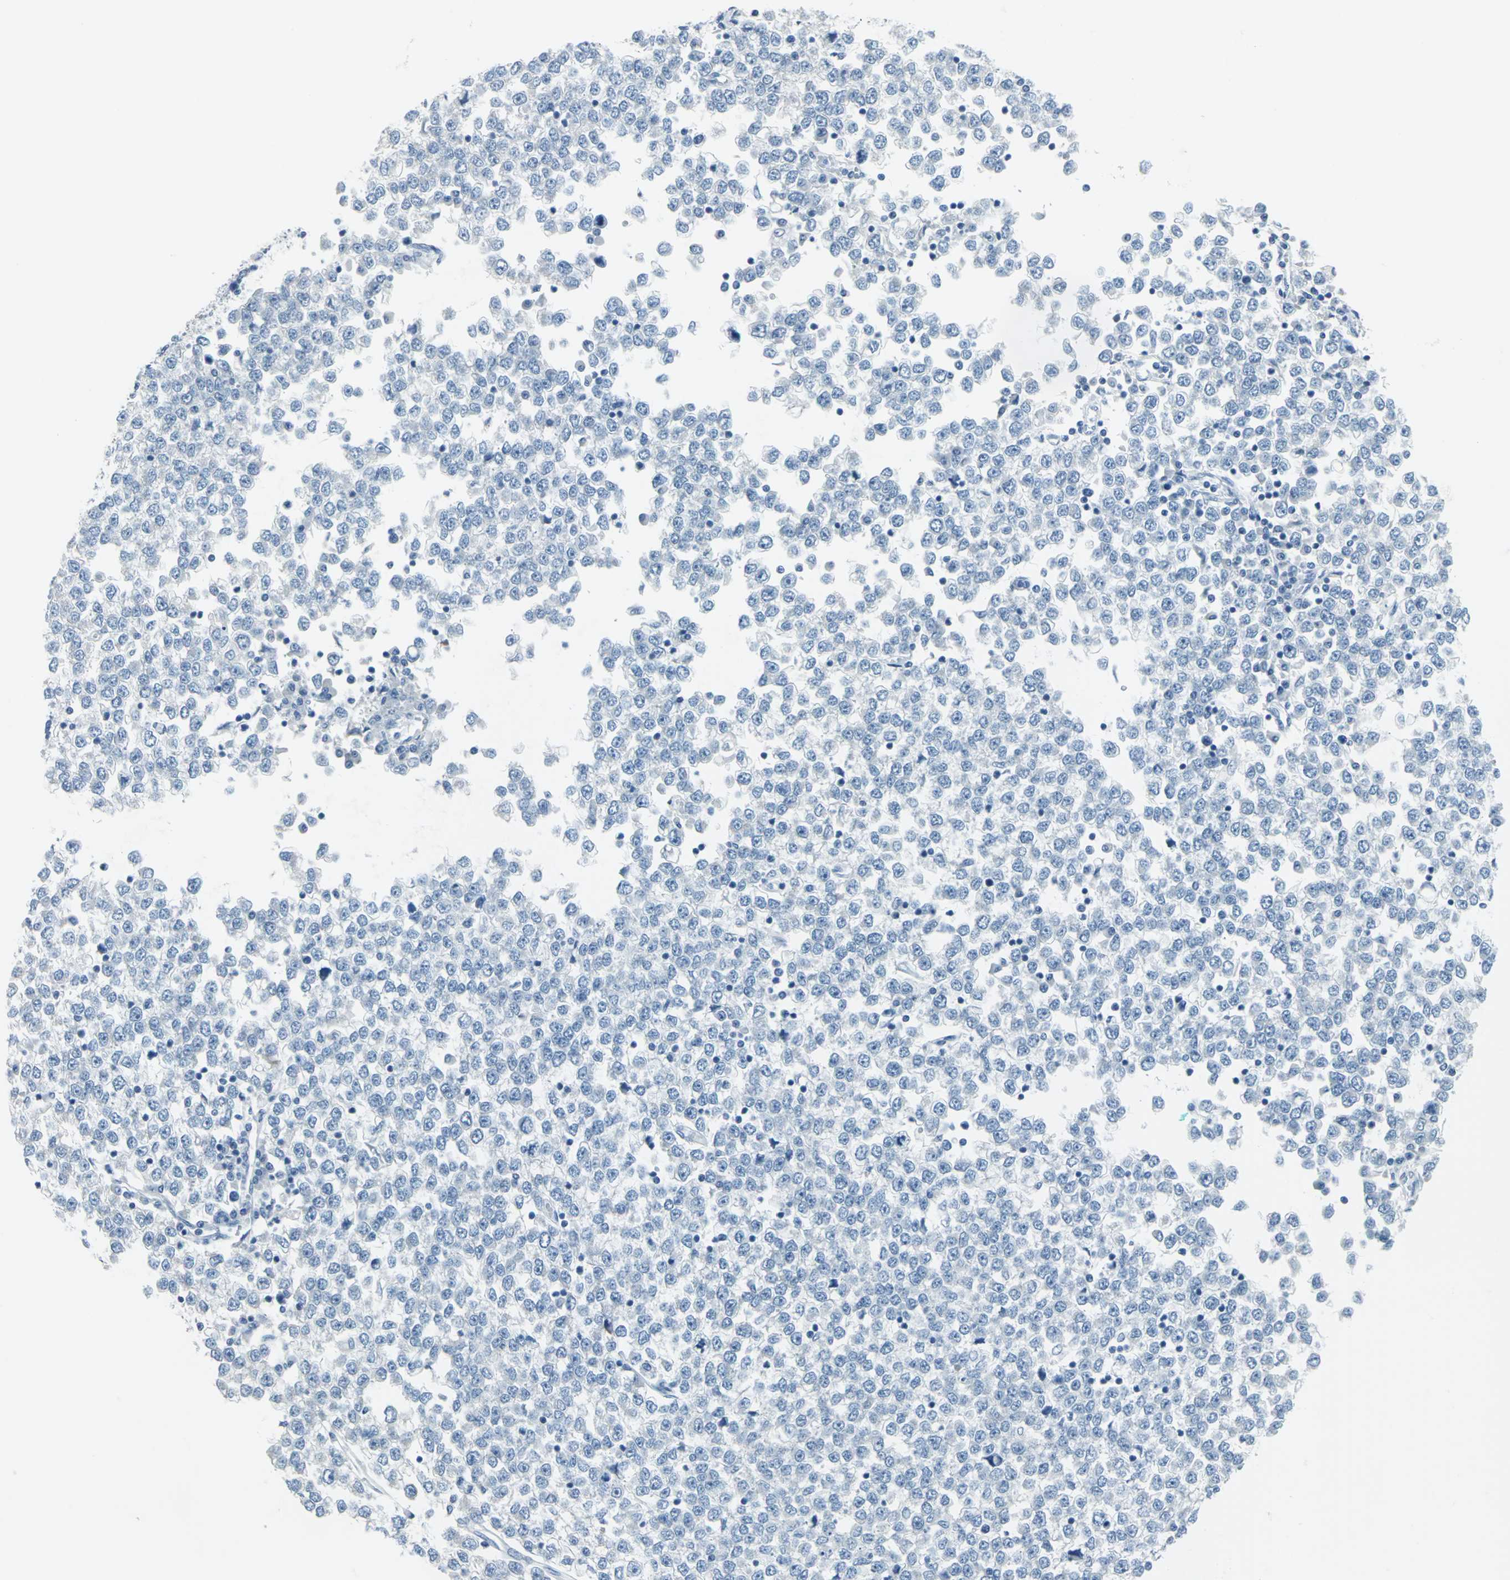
{"staining": {"intensity": "negative", "quantity": "none", "location": "none"}, "tissue": "testis cancer", "cell_type": "Tumor cells", "image_type": "cancer", "snomed": [{"axis": "morphology", "description": "Seminoma, NOS"}, {"axis": "topography", "description": "Testis"}], "caption": "Testis seminoma was stained to show a protein in brown. There is no significant positivity in tumor cells.", "gene": "DNAI2", "patient": {"sex": "male", "age": 65}}